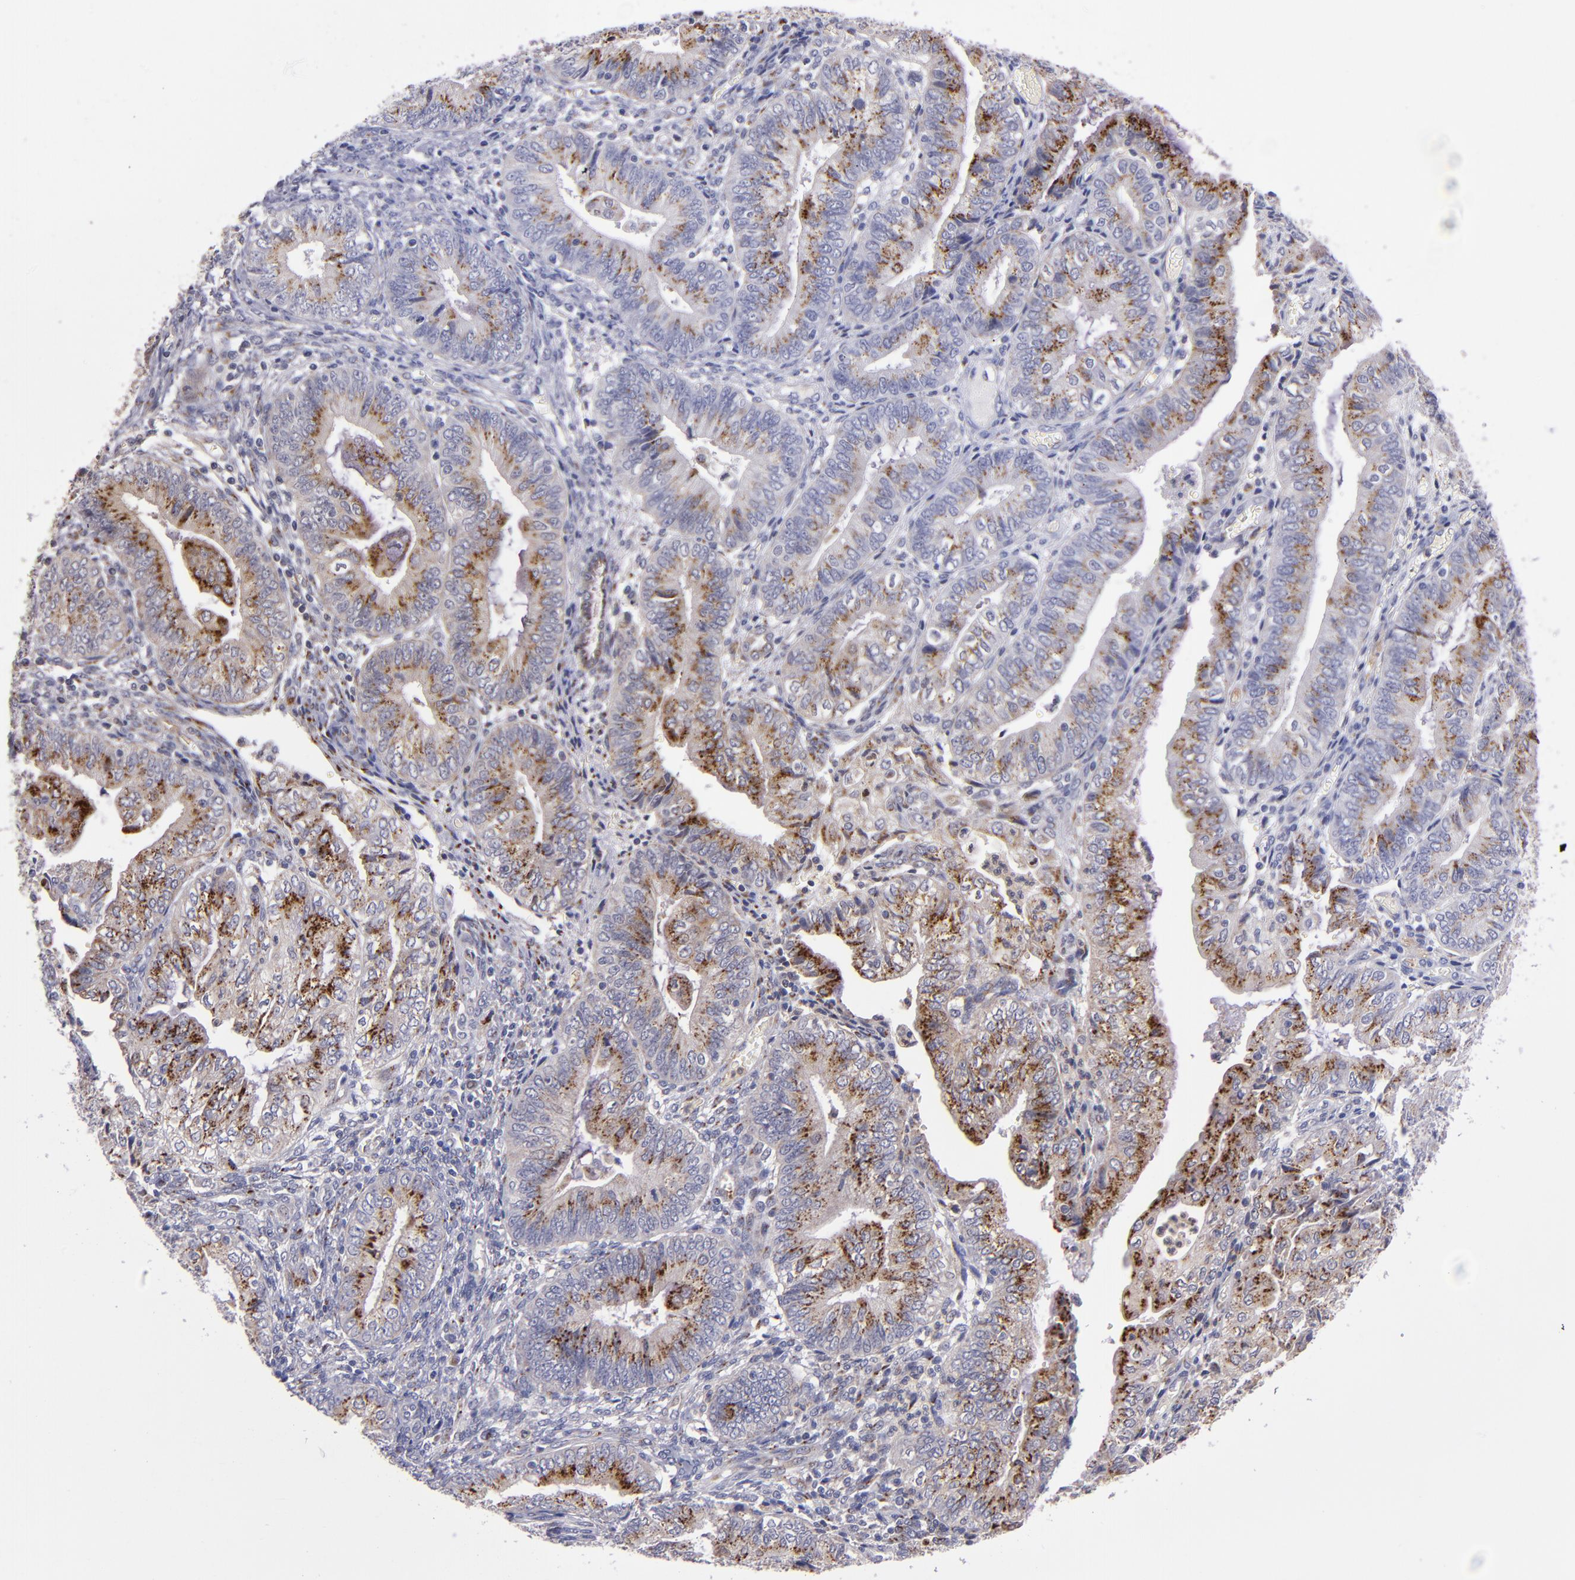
{"staining": {"intensity": "strong", "quantity": ">75%", "location": "cytoplasmic/membranous"}, "tissue": "endometrial cancer", "cell_type": "Tumor cells", "image_type": "cancer", "snomed": [{"axis": "morphology", "description": "Adenocarcinoma, NOS"}, {"axis": "topography", "description": "Endometrium"}], "caption": "Strong cytoplasmic/membranous positivity is seen in approximately >75% of tumor cells in endometrial cancer (adenocarcinoma).", "gene": "RAB41", "patient": {"sex": "female", "age": 55}}